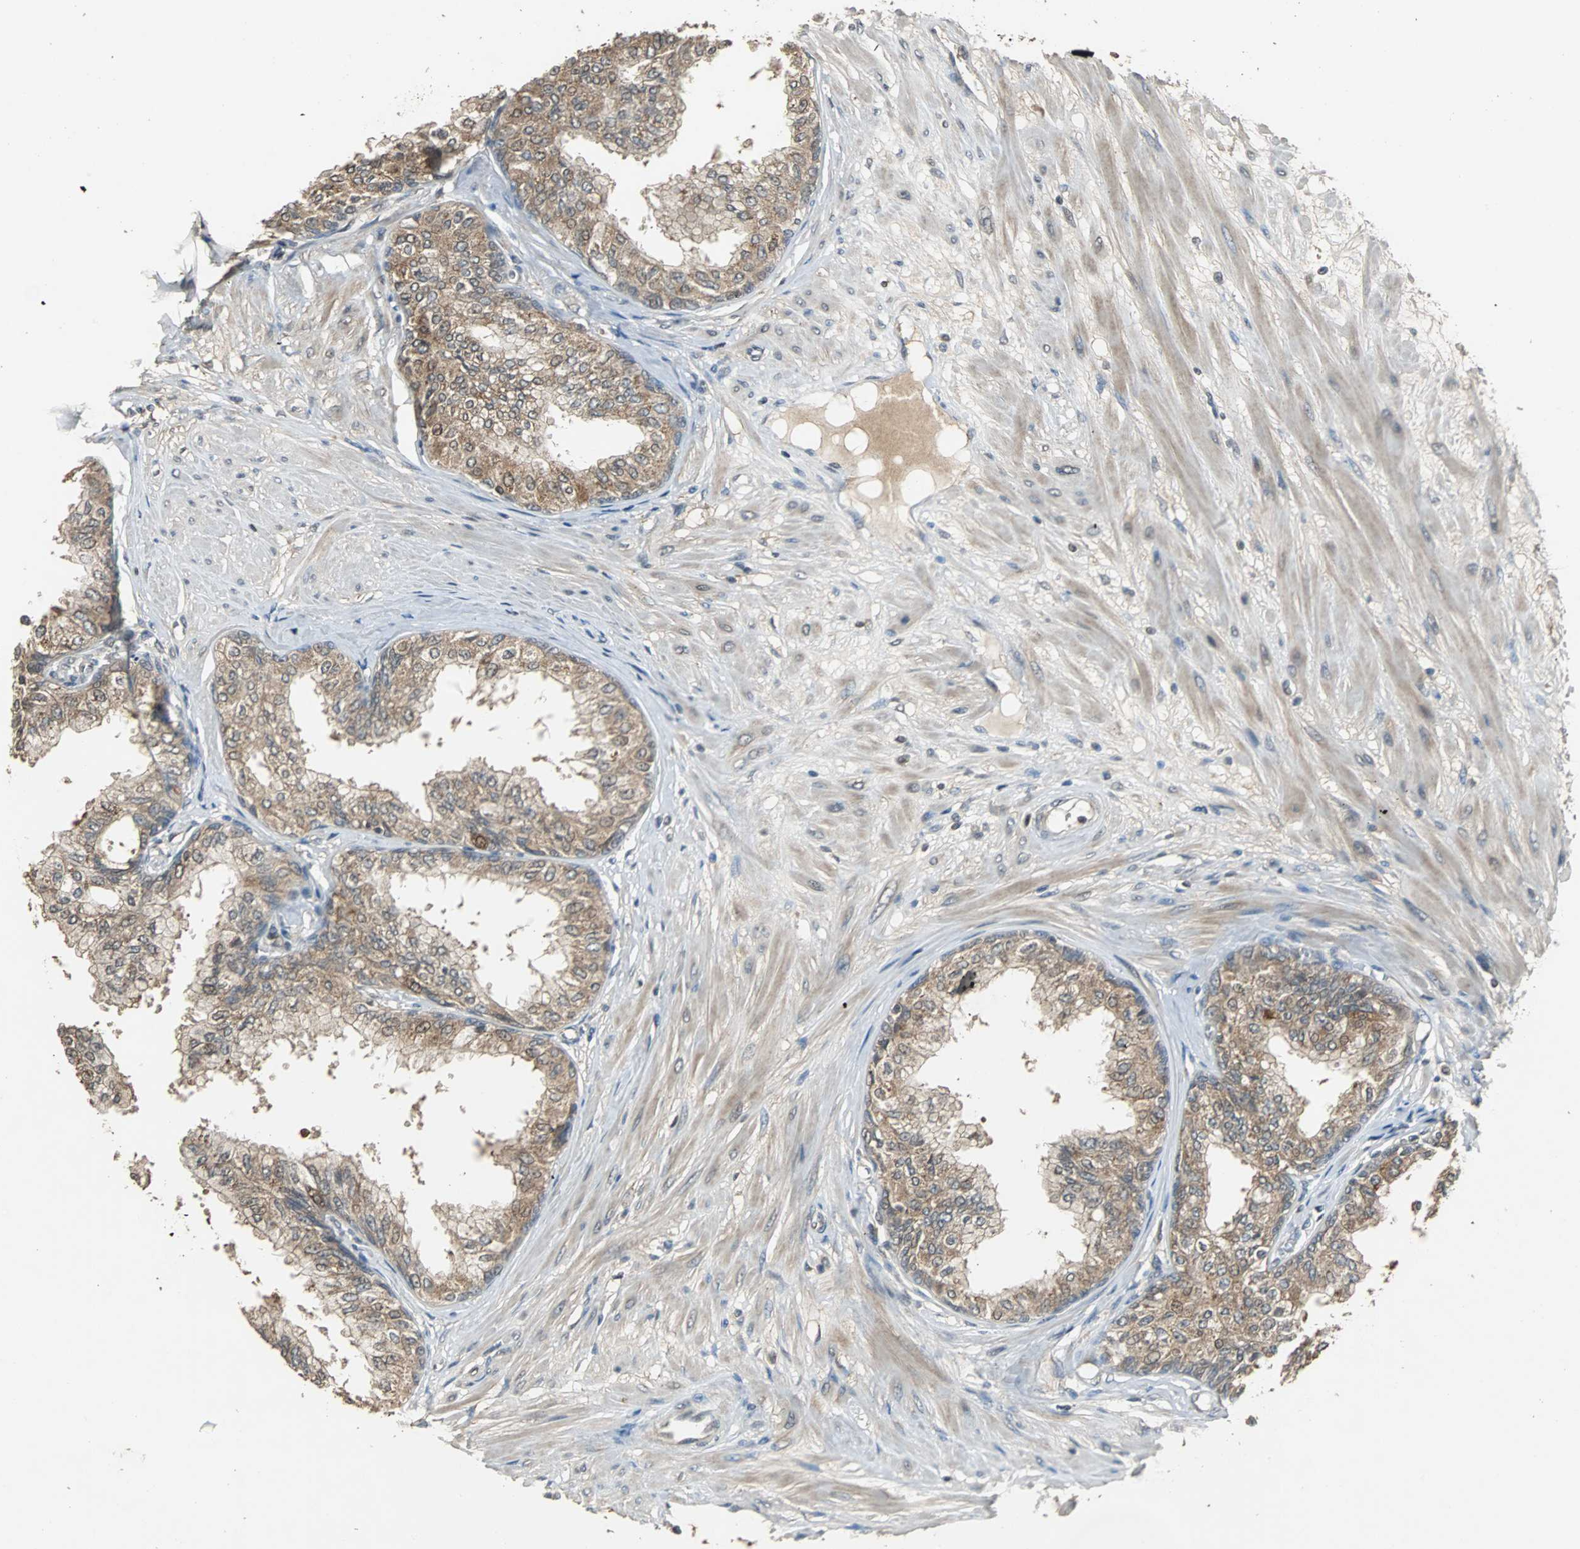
{"staining": {"intensity": "moderate", "quantity": ">75%", "location": "cytoplasmic/membranous"}, "tissue": "prostate", "cell_type": "Glandular cells", "image_type": "normal", "snomed": [{"axis": "morphology", "description": "Normal tissue, NOS"}, {"axis": "topography", "description": "Prostate"}, {"axis": "topography", "description": "Seminal veicle"}], "caption": "IHC of normal prostate exhibits medium levels of moderate cytoplasmic/membranous staining in about >75% of glandular cells. Immunohistochemistry stains the protein in brown and the nuclei are stained blue.", "gene": "ABHD2", "patient": {"sex": "male", "age": 60}}